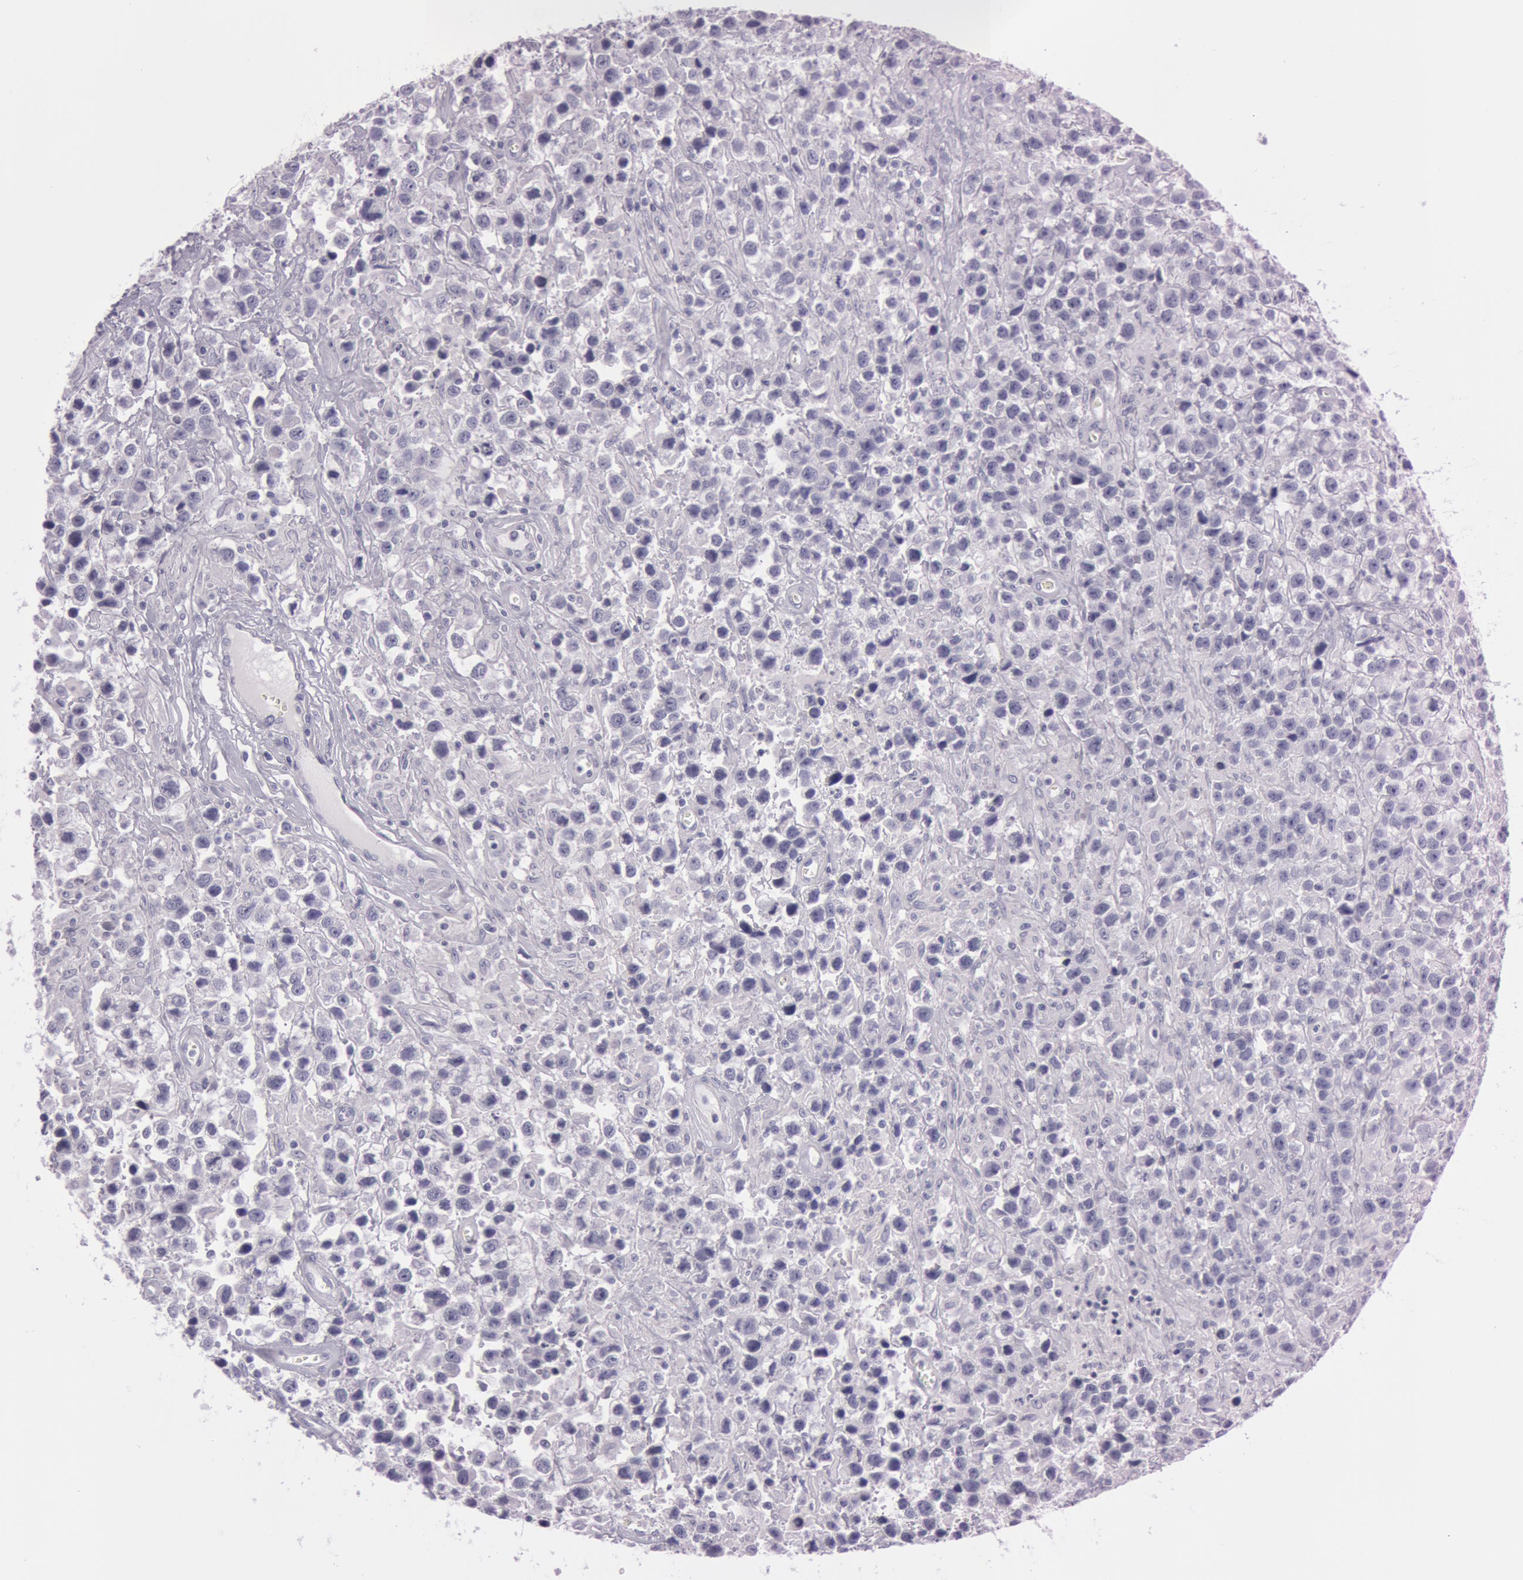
{"staining": {"intensity": "negative", "quantity": "none", "location": "none"}, "tissue": "testis cancer", "cell_type": "Tumor cells", "image_type": "cancer", "snomed": [{"axis": "morphology", "description": "Seminoma, NOS"}, {"axis": "topography", "description": "Testis"}], "caption": "An image of human testis cancer (seminoma) is negative for staining in tumor cells. (DAB immunohistochemistry visualized using brightfield microscopy, high magnification).", "gene": "FOLH1", "patient": {"sex": "male", "age": 43}}